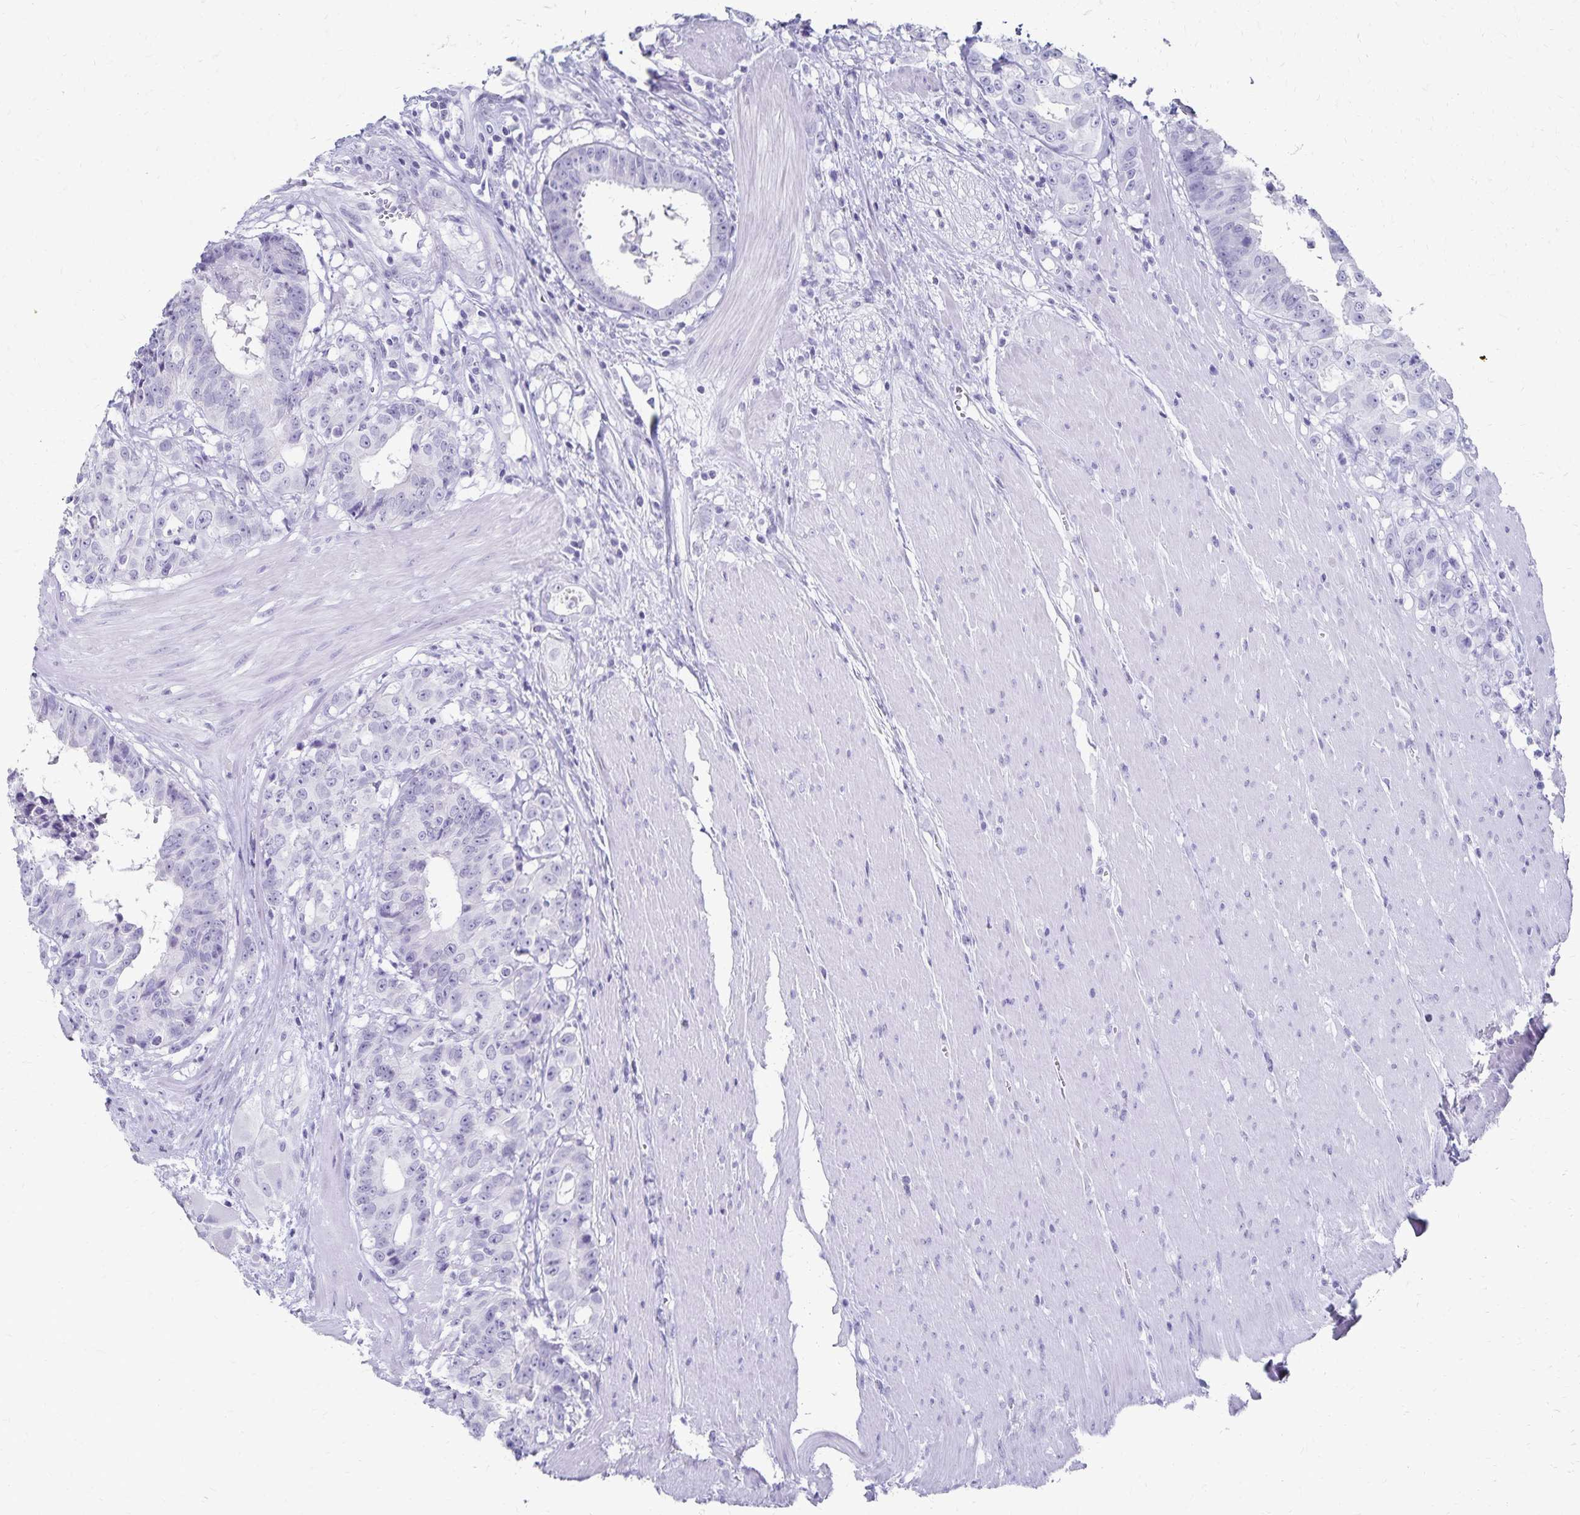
{"staining": {"intensity": "negative", "quantity": "none", "location": "none"}, "tissue": "colorectal cancer", "cell_type": "Tumor cells", "image_type": "cancer", "snomed": [{"axis": "morphology", "description": "Adenocarcinoma, NOS"}, {"axis": "topography", "description": "Rectum"}], "caption": "A high-resolution photomicrograph shows immunohistochemistry (IHC) staining of colorectal cancer (adenocarcinoma), which reveals no significant expression in tumor cells.", "gene": "GIP", "patient": {"sex": "female", "age": 62}}